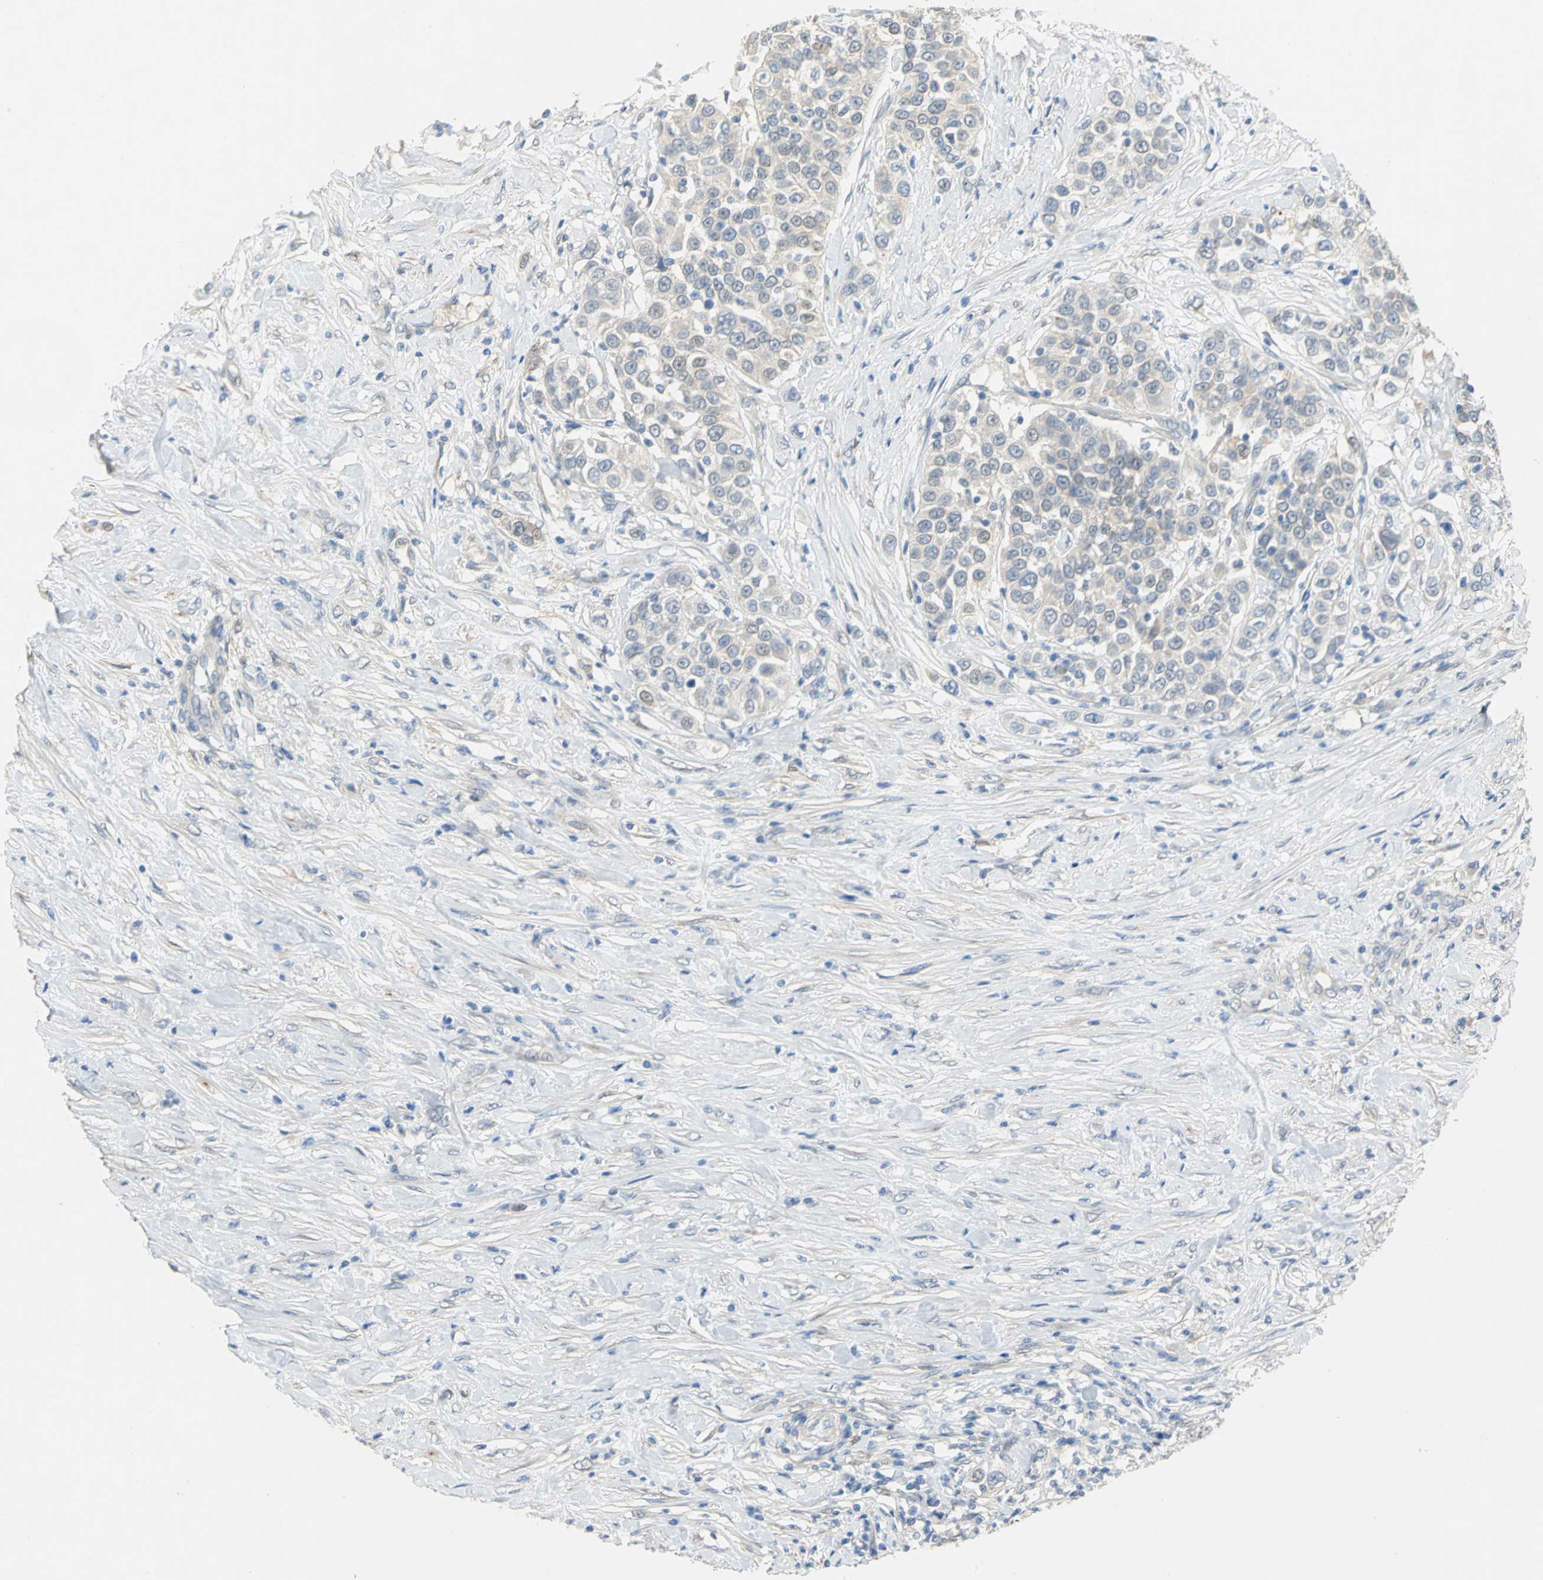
{"staining": {"intensity": "negative", "quantity": "none", "location": "none"}, "tissue": "urothelial cancer", "cell_type": "Tumor cells", "image_type": "cancer", "snomed": [{"axis": "morphology", "description": "Urothelial carcinoma, High grade"}, {"axis": "topography", "description": "Urinary bladder"}], "caption": "This is a histopathology image of immunohistochemistry staining of high-grade urothelial carcinoma, which shows no staining in tumor cells.", "gene": "IL17RB", "patient": {"sex": "female", "age": 80}}